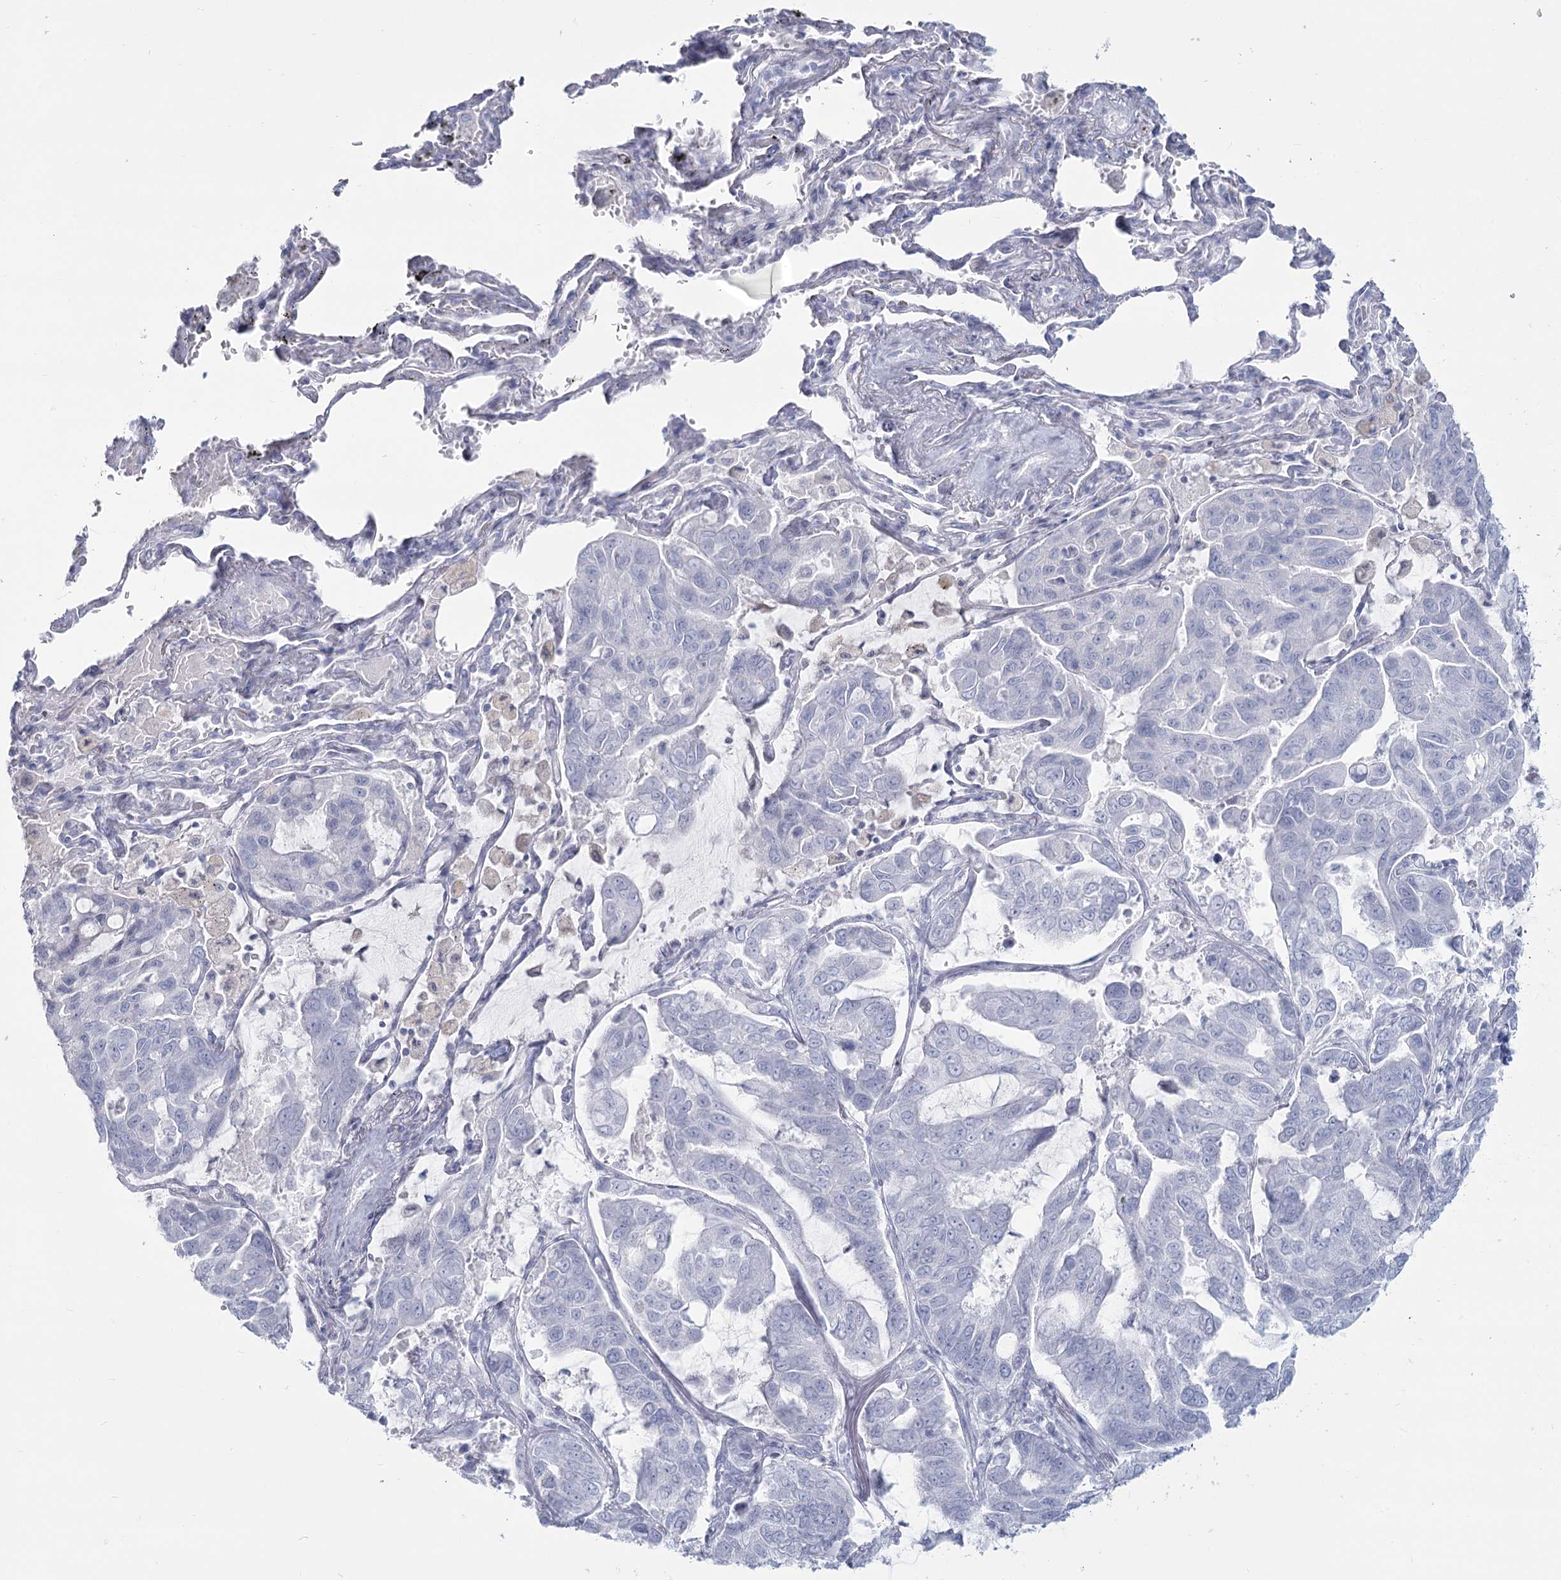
{"staining": {"intensity": "negative", "quantity": "none", "location": "none"}, "tissue": "lung cancer", "cell_type": "Tumor cells", "image_type": "cancer", "snomed": [{"axis": "morphology", "description": "Adenocarcinoma, NOS"}, {"axis": "topography", "description": "Lung"}], "caption": "The image exhibits no staining of tumor cells in lung adenocarcinoma. (Stains: DAB immunohistochemistry (IHC) with hematoxylin counter stain, Microscopy: brightfield microscopy at high magnification).", "gene": "SLC6A19", "patient": {"sex": "male", "age": 64}}